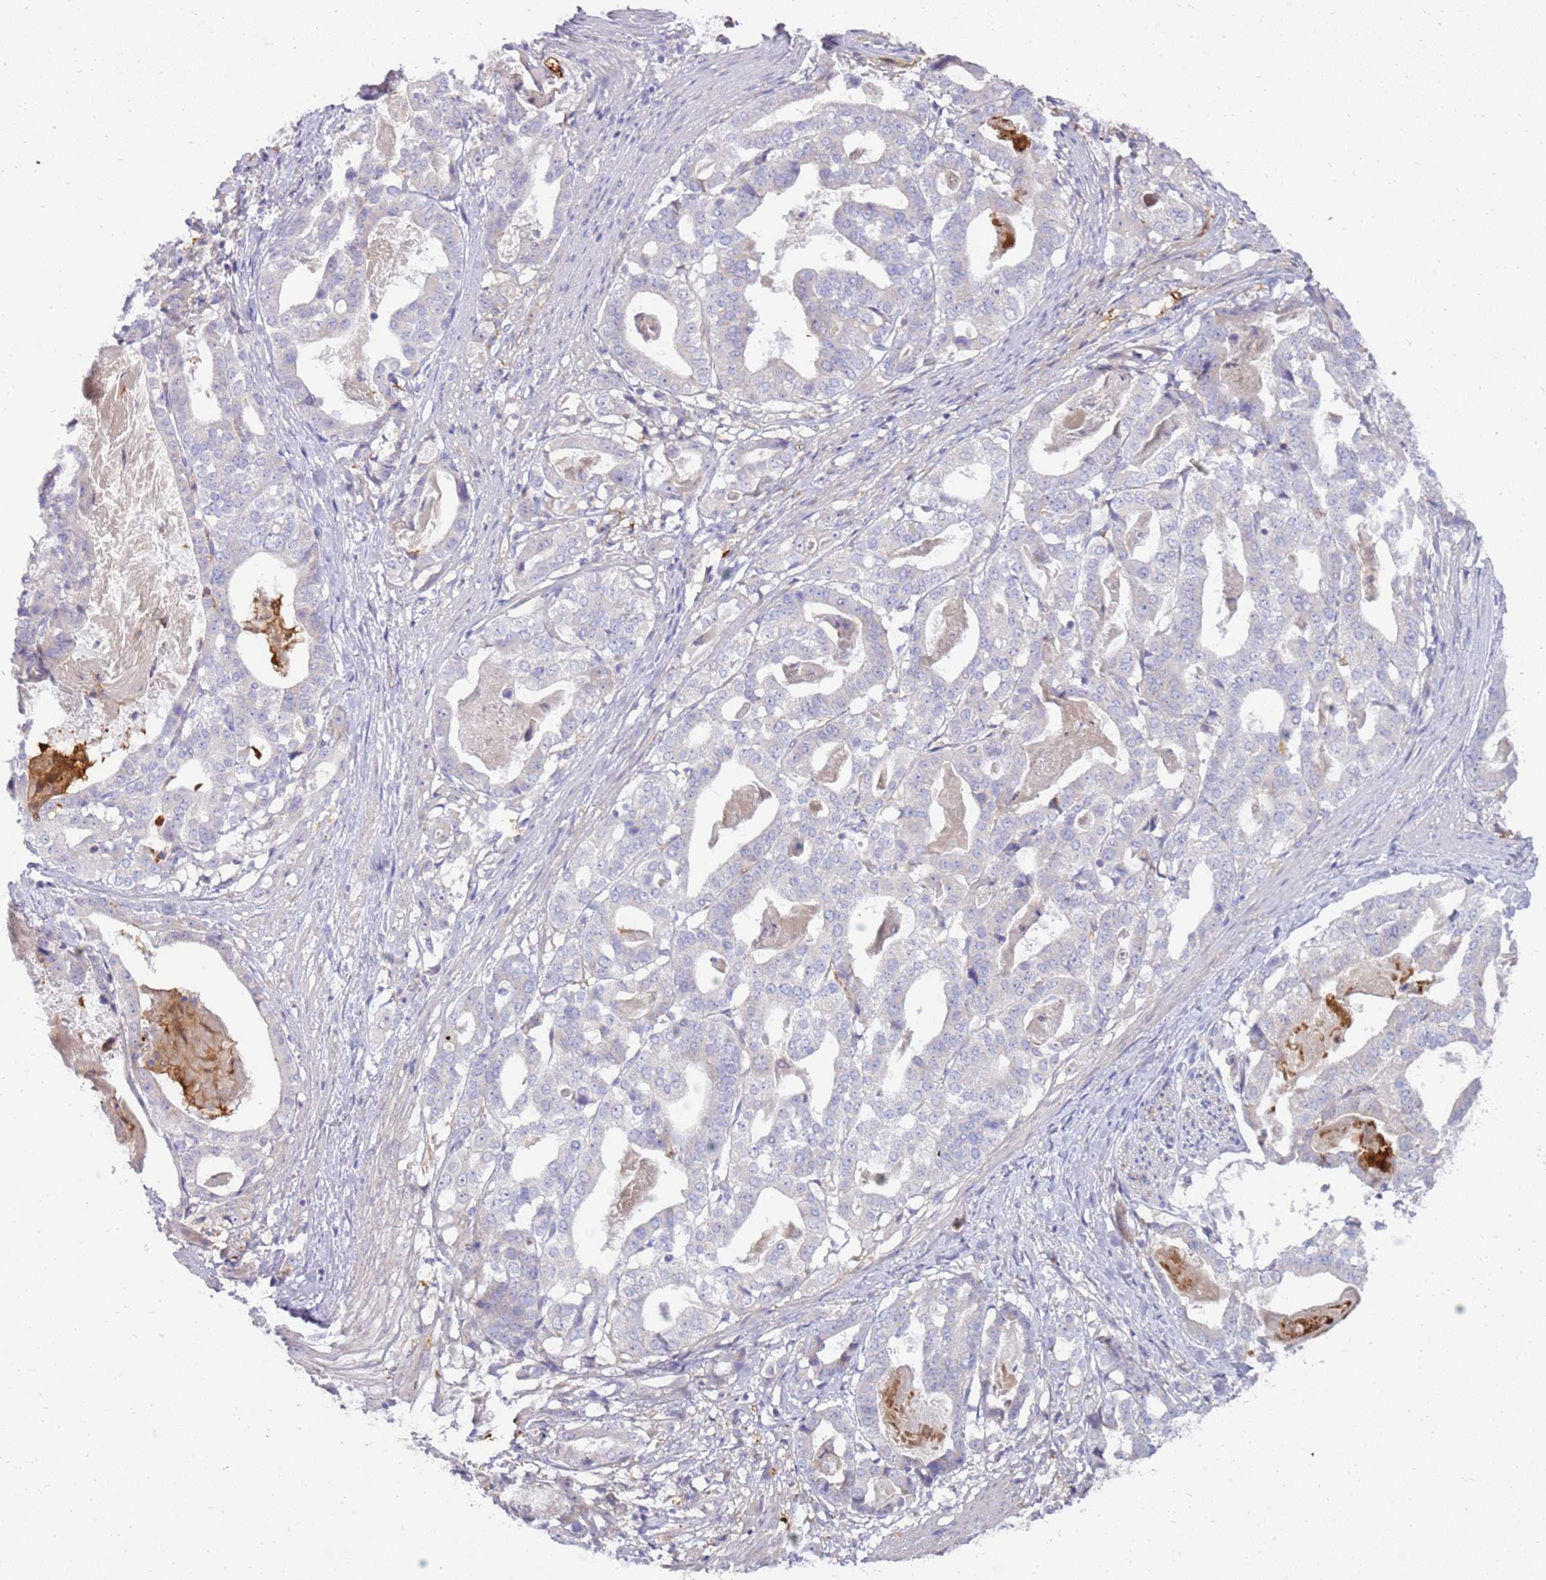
{"staining": {"intensity": "negative", "quantity": "none", "location": "none"}, "tissue": "stomach cancer", "cell_type": "Tumor cells", "image_type": "cancer", "snomed": [{"axis": "morphology", "description": "Adenocarcinoma, NOS"}, {"axis": "topography", "description": "Stomach"}], "caption": "Stomach adenocarcinoma stained for a protein using IHC reveals no positivity tumor cells.", "gene": "DIPK1C", "patient": {"sex": "male", "age": 48}}